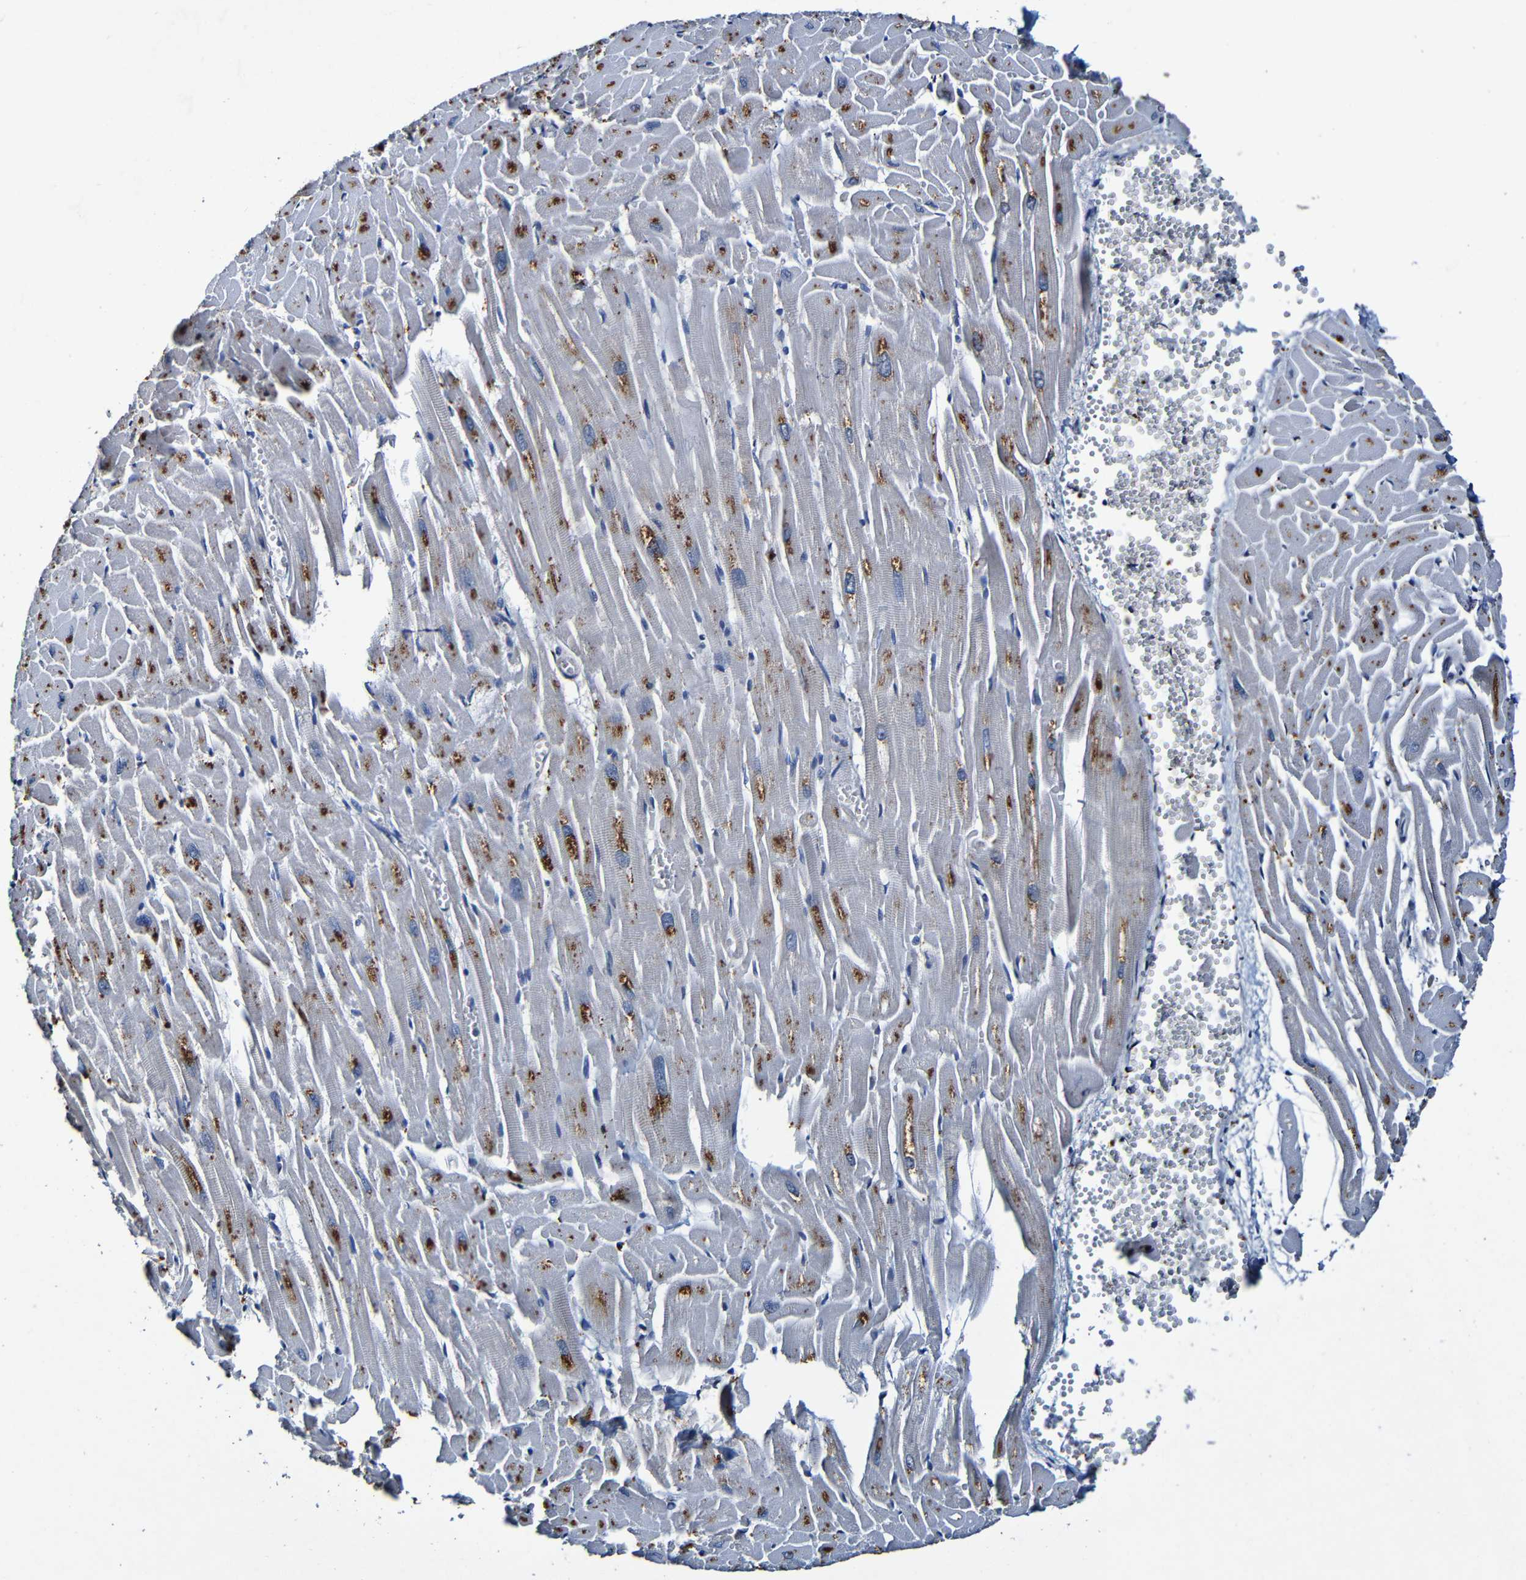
{"staining": {"intensity": "strong", "quantity": "25%-75%", "location": "cytoplasmic/membranous"}, "tissue": "heart muscle", "cell_type": "Cardiomyocytes", "image_type": "normal", "snomed": [{"axis": "morphology", "description": "Normal tissue, NOS"}, {"axis": "topography", "description": "Heart"}], "caption": "Strong cytoplasmic/membranous protein staining is present in about 25%-75% of cardiomyocytes in heart muscle.", "gene": "LRRC70", "patient": {"sex": "female", "age": 19}}